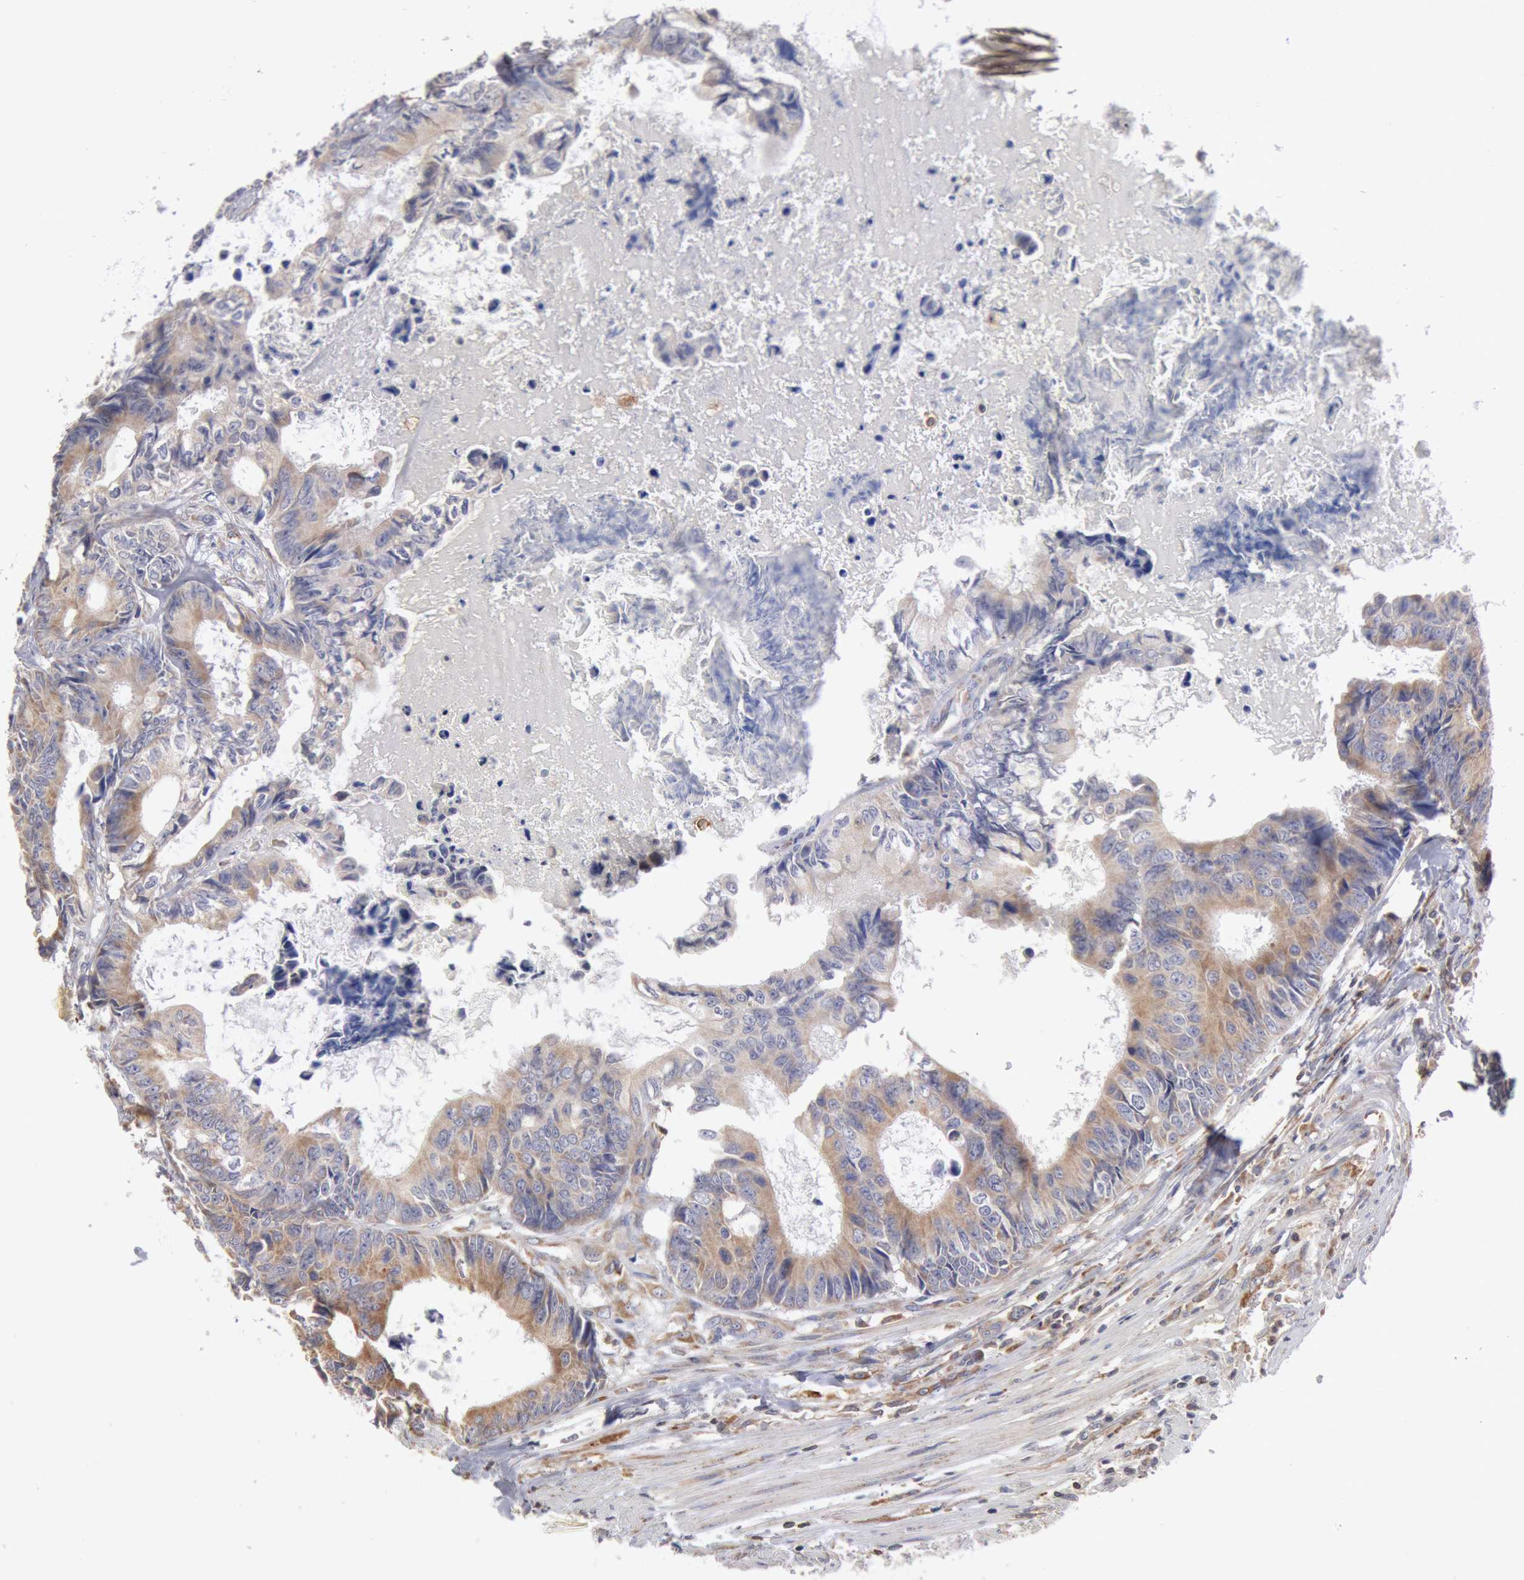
{"staining": {"intensity": "weak", "quantity": "25%-75%", "location": "cytoplasmic/membranous"}, "tissue": "colorectal cancer", "cell_type": "Tumor cells", "image_type": "cancer", "snomed": [{"axis": "morphology", "description": "Adenocarcinoma, NOS"}, {"axis": "topography", "description": "Rectum"}], "caption": "Protein expression analysis of colorectal adenocarcinoma displays weak cytoplasmic/membranous staining in approximately 25%-75% of tumor cells.", "gene": "OSBPL8", "patient": {"sex": "female", "age": 98}}